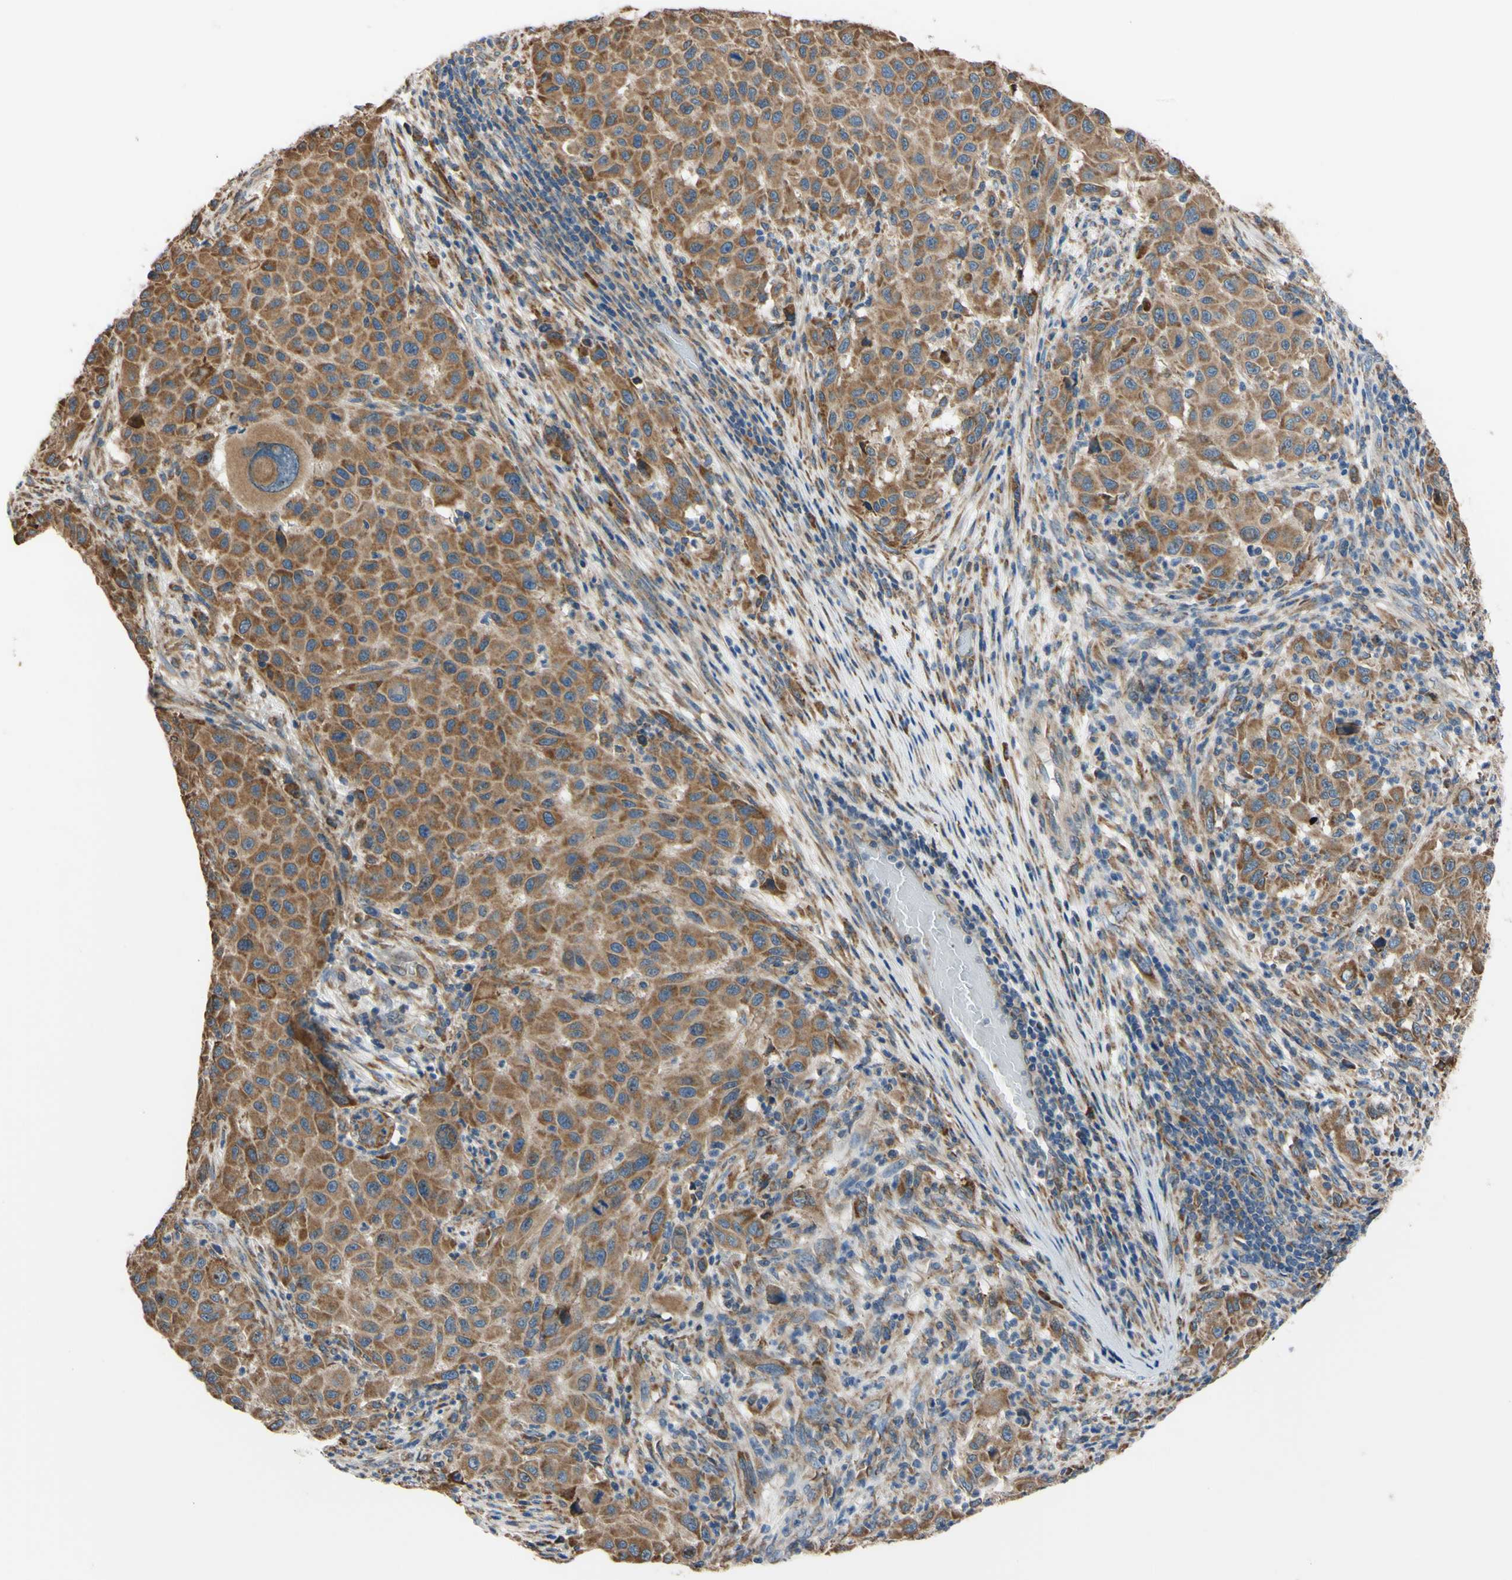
{"staining": {"intensity": "strong", "quantity": ">75%", "location": "cytoplasmic/membranous"}, "tissue": "melanoma", "cell_type": "Tumor cells", "image_type": "cancer", "snomed": [{"axis": "morphology", "description": "Malignant melanoma, Metastatic site"}, {"axis": "topography", "description": "Lymph node"}], "caption": "Human malignant melanoma (metastatic site) stained with a protein marker exhibits strong staining in tumor cells.", "gene": "BMF", "patient": {"sex": "male", "age": 61}}